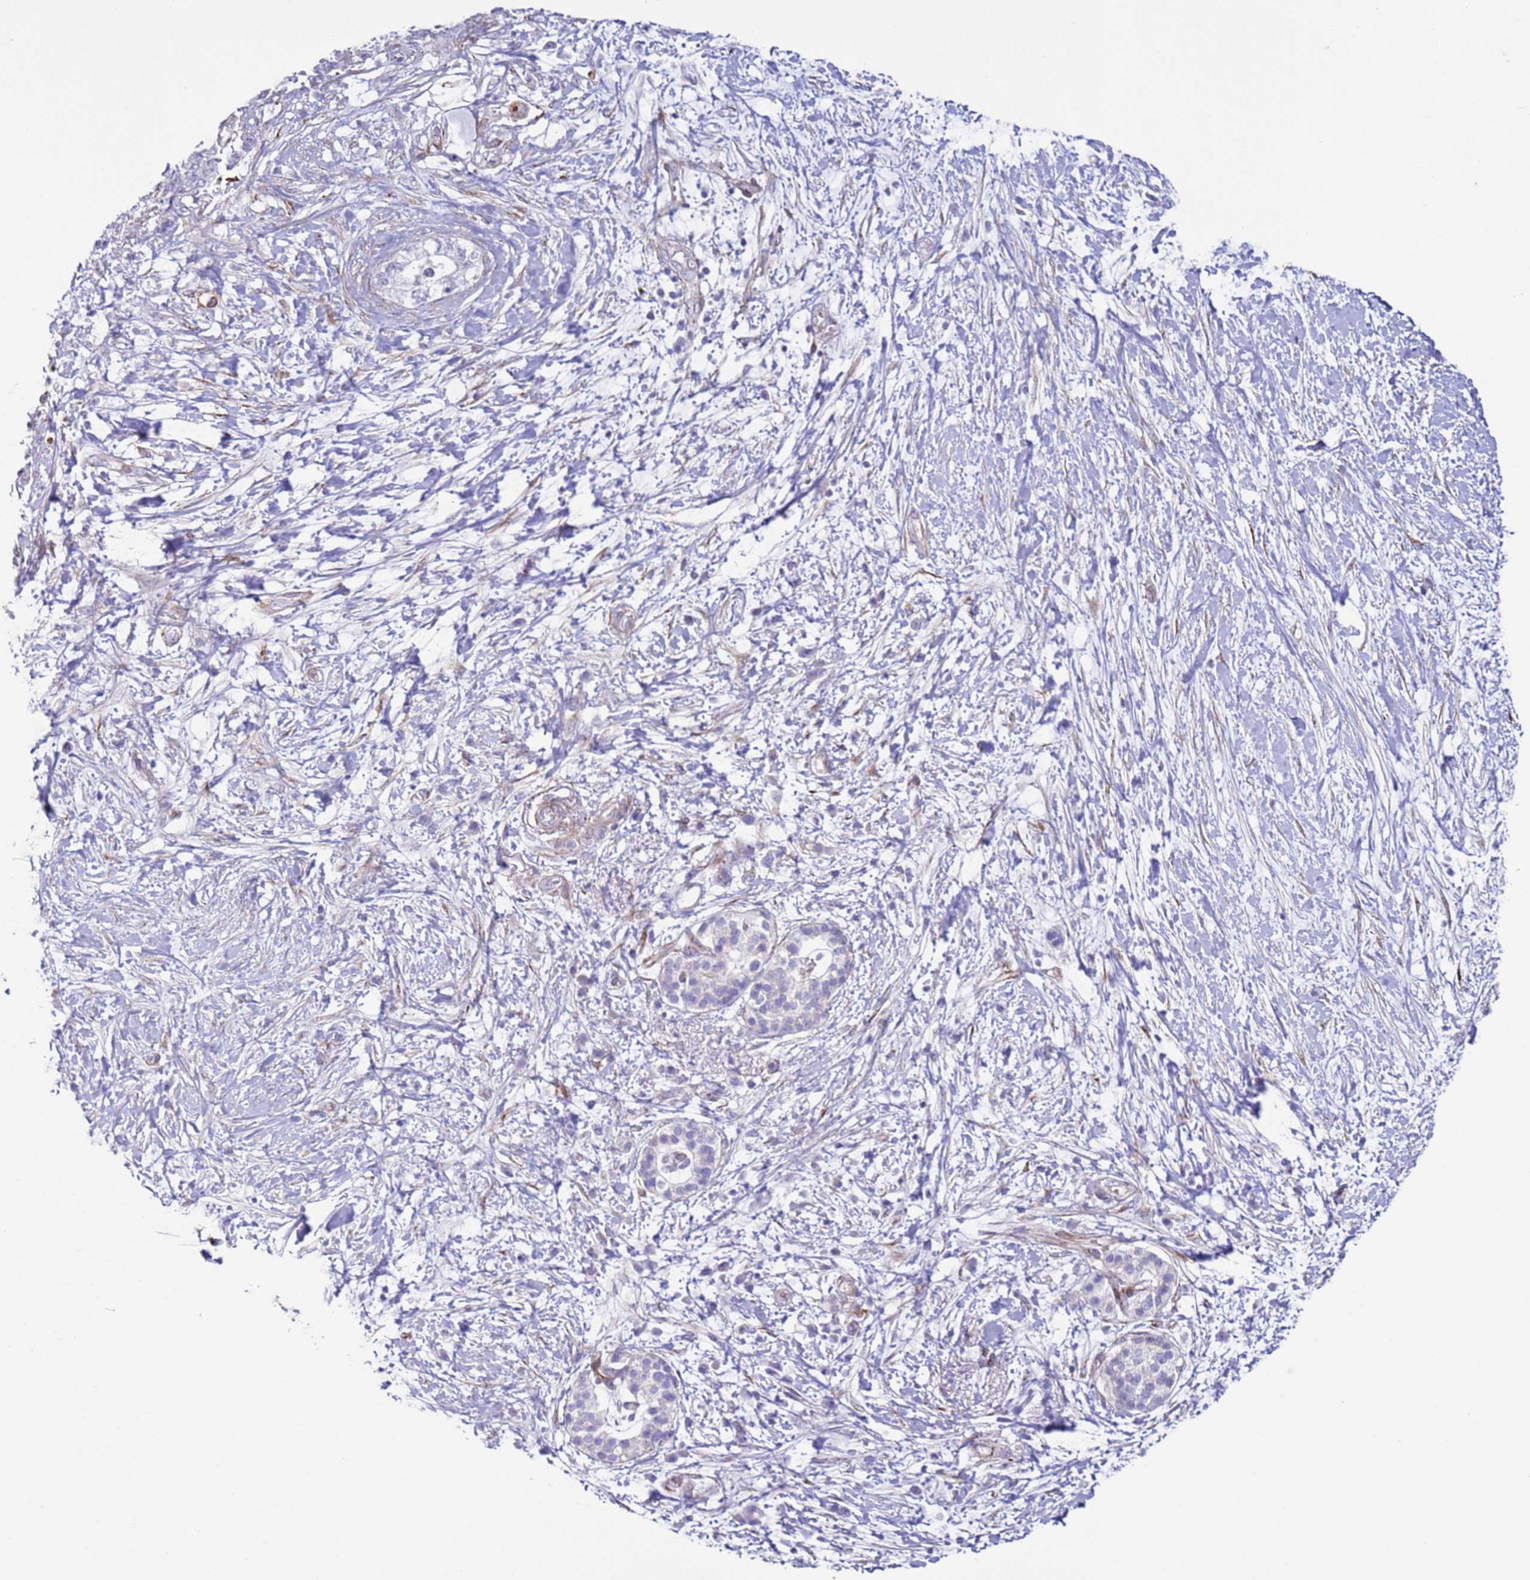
{"staining": {"intensity": "negative", "quantity": "none", "location": "none"}, "tissue": "pancreatic cancer", "cell_type": "Tumor cells", "image_type": "cancer", "snomed": [{"axis": "morphology", "description": "Adenocarcinoma, NOS"}, {"axis": "topography", "description": "Pancreas"}], "caption": "Immunohistochemistry (IHC) micrograph of neoplastic tissue: human pancreatic cancer stained with DAB (3,3'-diaminobenzidine) reveals no significant protein expression in tumor cells.", "gene": "HEATR1", "patient": {"sex": "female", "age": 73}}